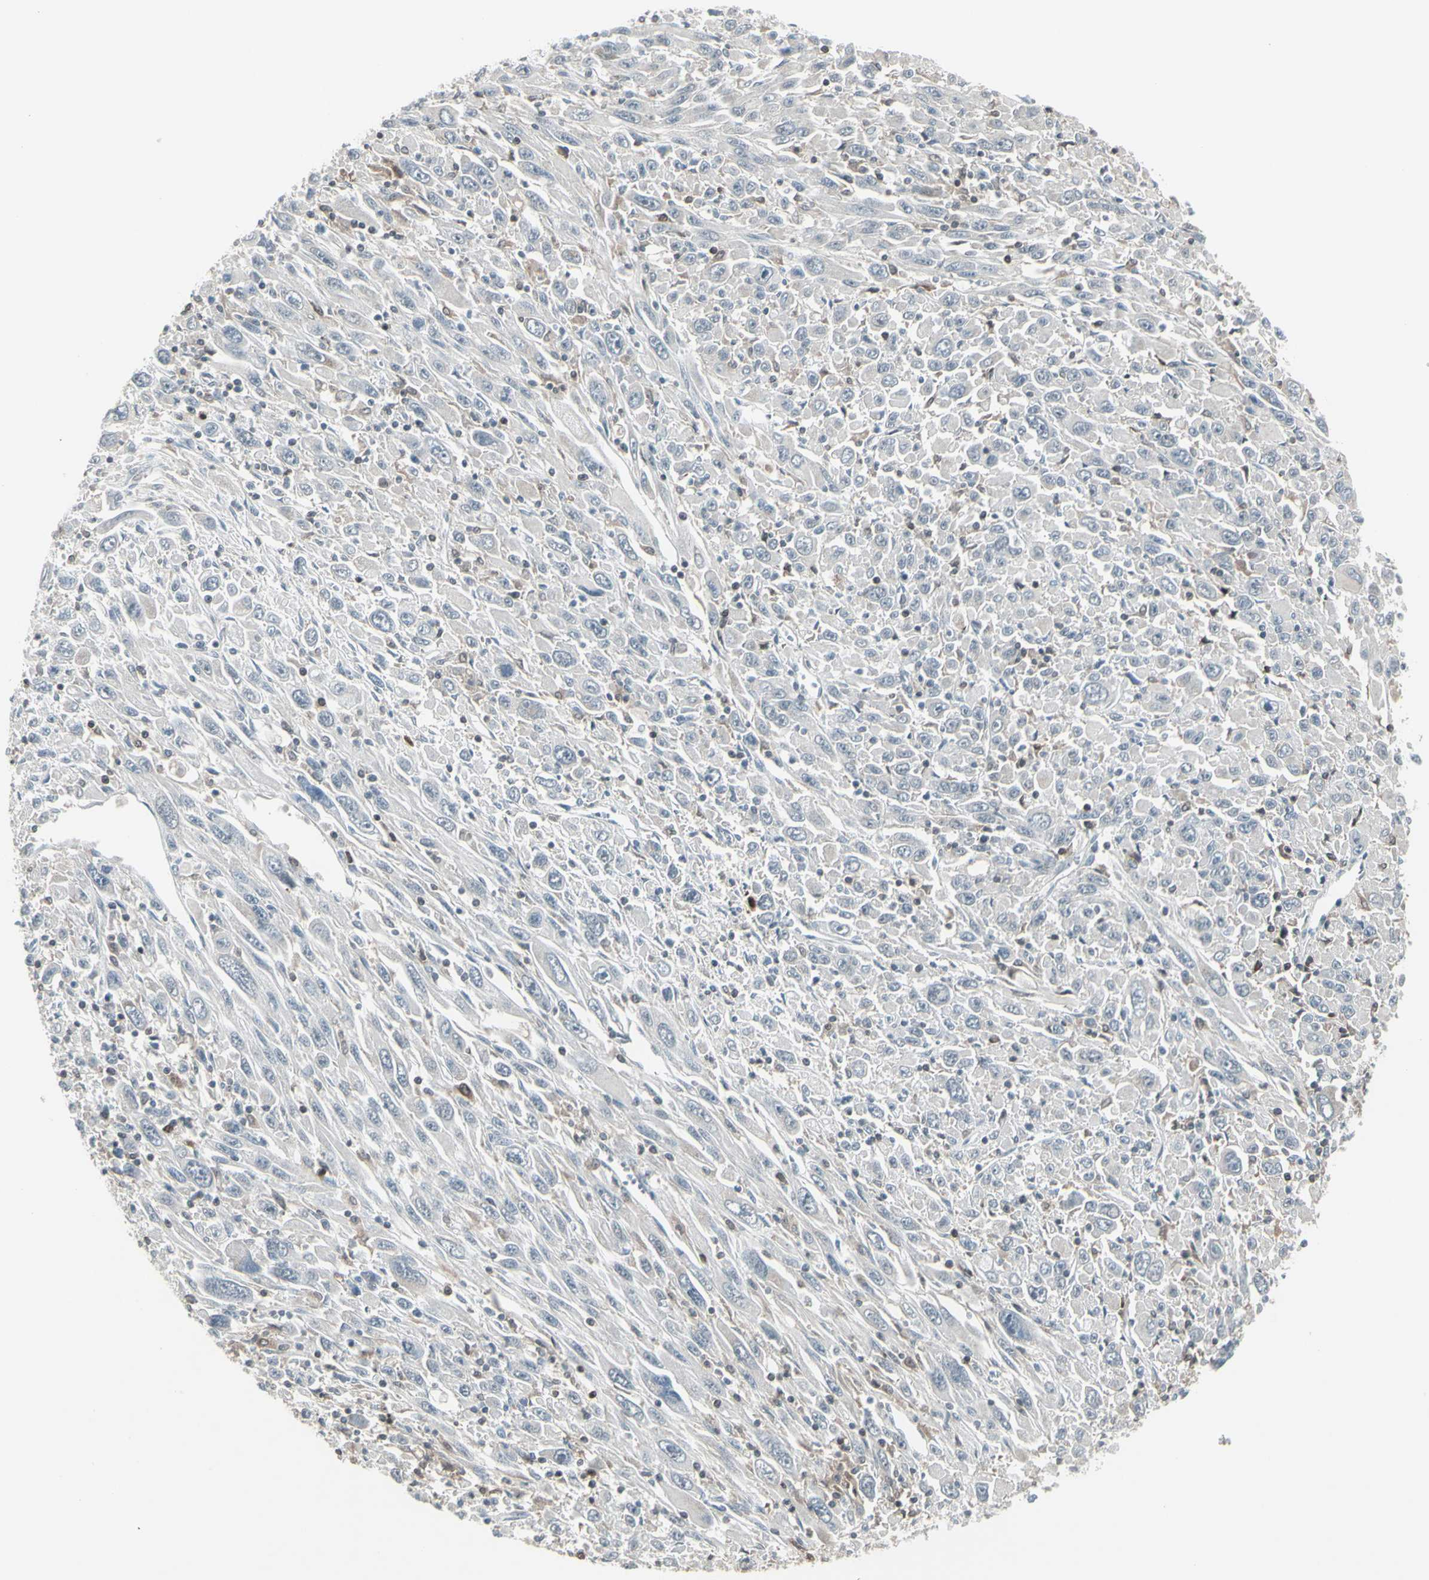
{"staining": {"intensity": "negative", "quantity": "none", "location": "none"}, "tissue": "melanoma", "cell_type": "Tumor cells", "image_type": "cancer", "snomed": [{"axis": "morphology", "description": "Malignant melanoma, Metastatic site"}, {"axis": "topography", "description": "Skin"}], "caption": "Malignant melanoma (metastatic site) was stained to show a protein in brown. There is no significant expression in tumor cells.", "gene": "SAMSN1", "patient": {"sex": "female", "age": 56}}